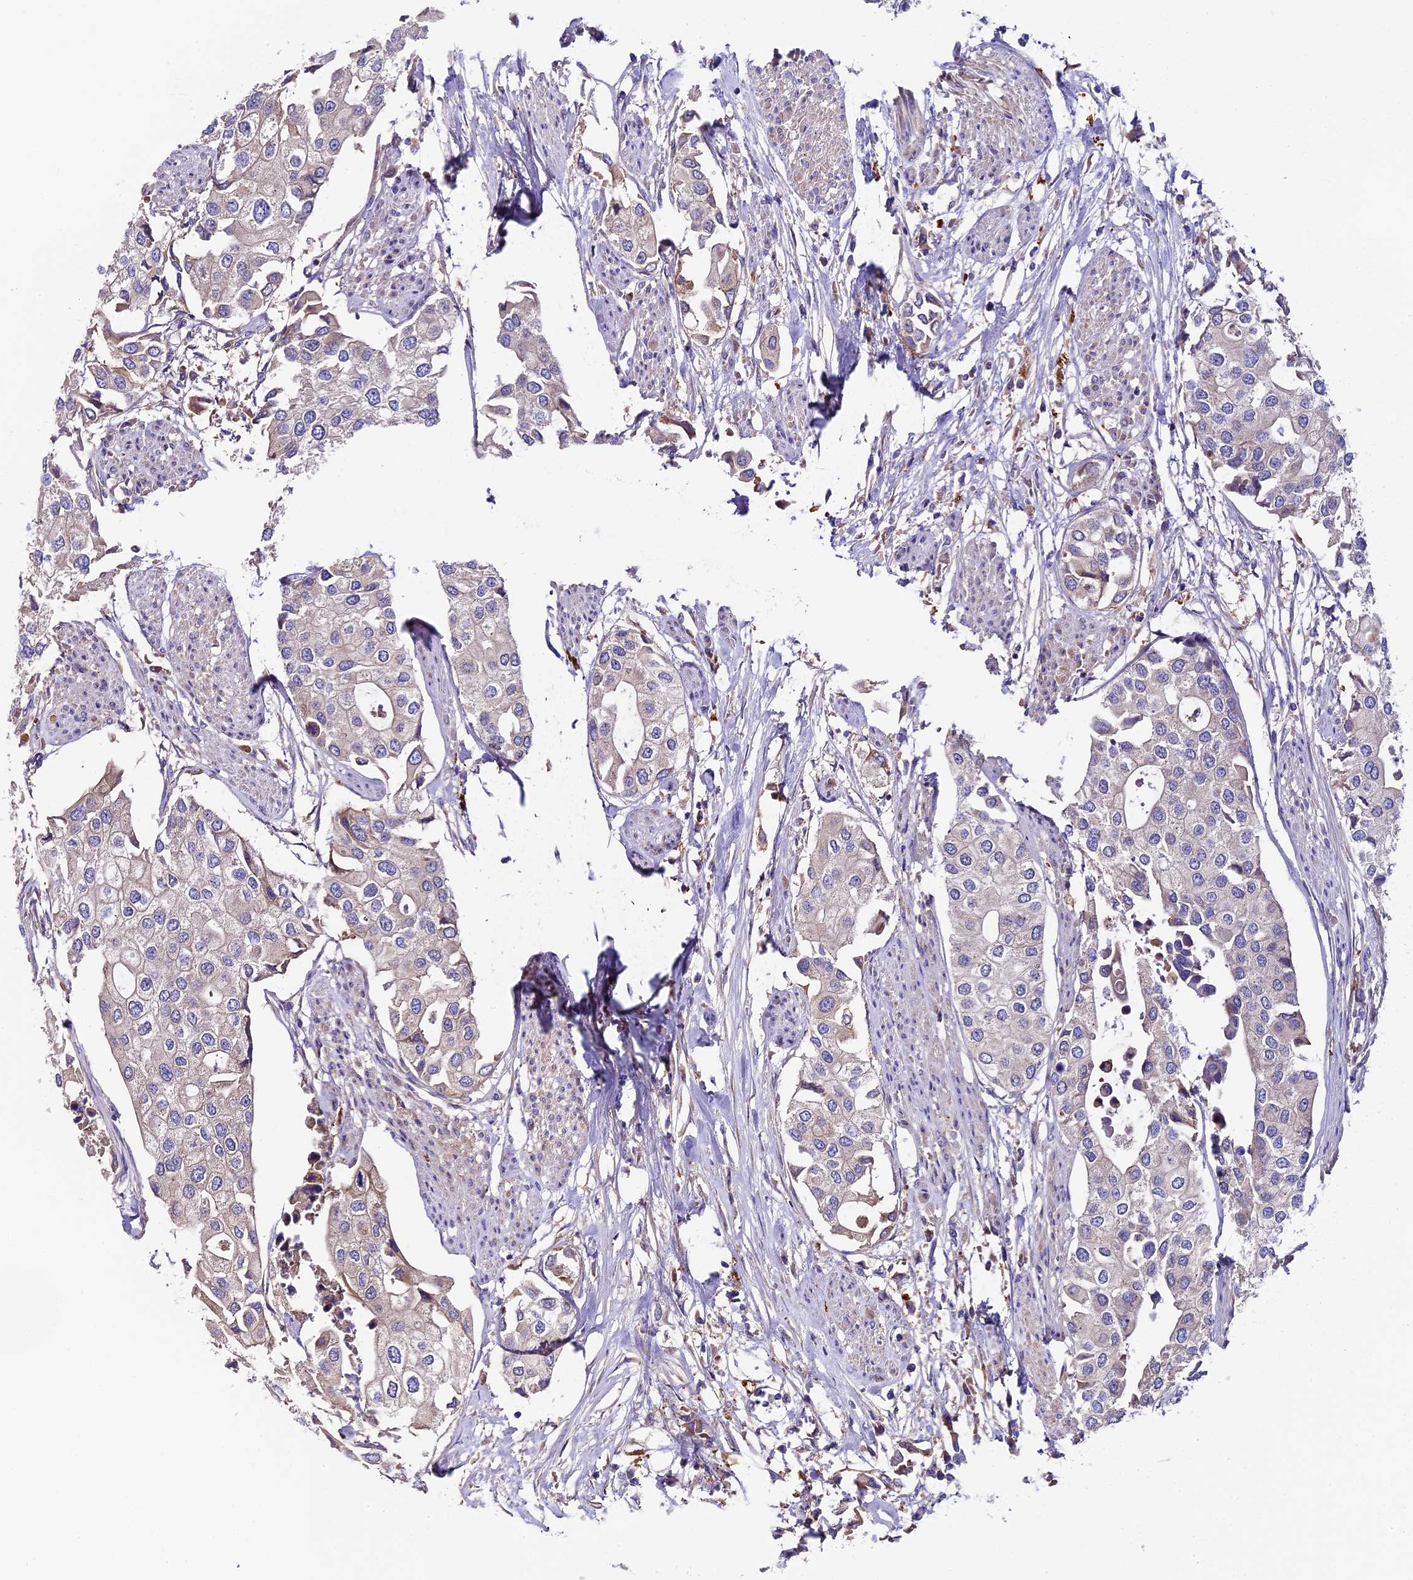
{"staining": {"intensity": "negative", "quantity": "none", "location": "none"}, "tissue": "urothelial cancer", "cell_type": "Tumor cells", "image_type": "cancer", "snomed": [{"axis": "morphology", "description": "Urothelial carcinoma, High grade"}, {"axis": "topography", "description": "Urinary bladder"}], "caption": "This is an immunohistochemistry histopathology image of human urothelial carcinoma (high-grade). There is no staining in tumor cells.", "gene": "PIGU", "patient": {"sex": "male", "age": 64}}